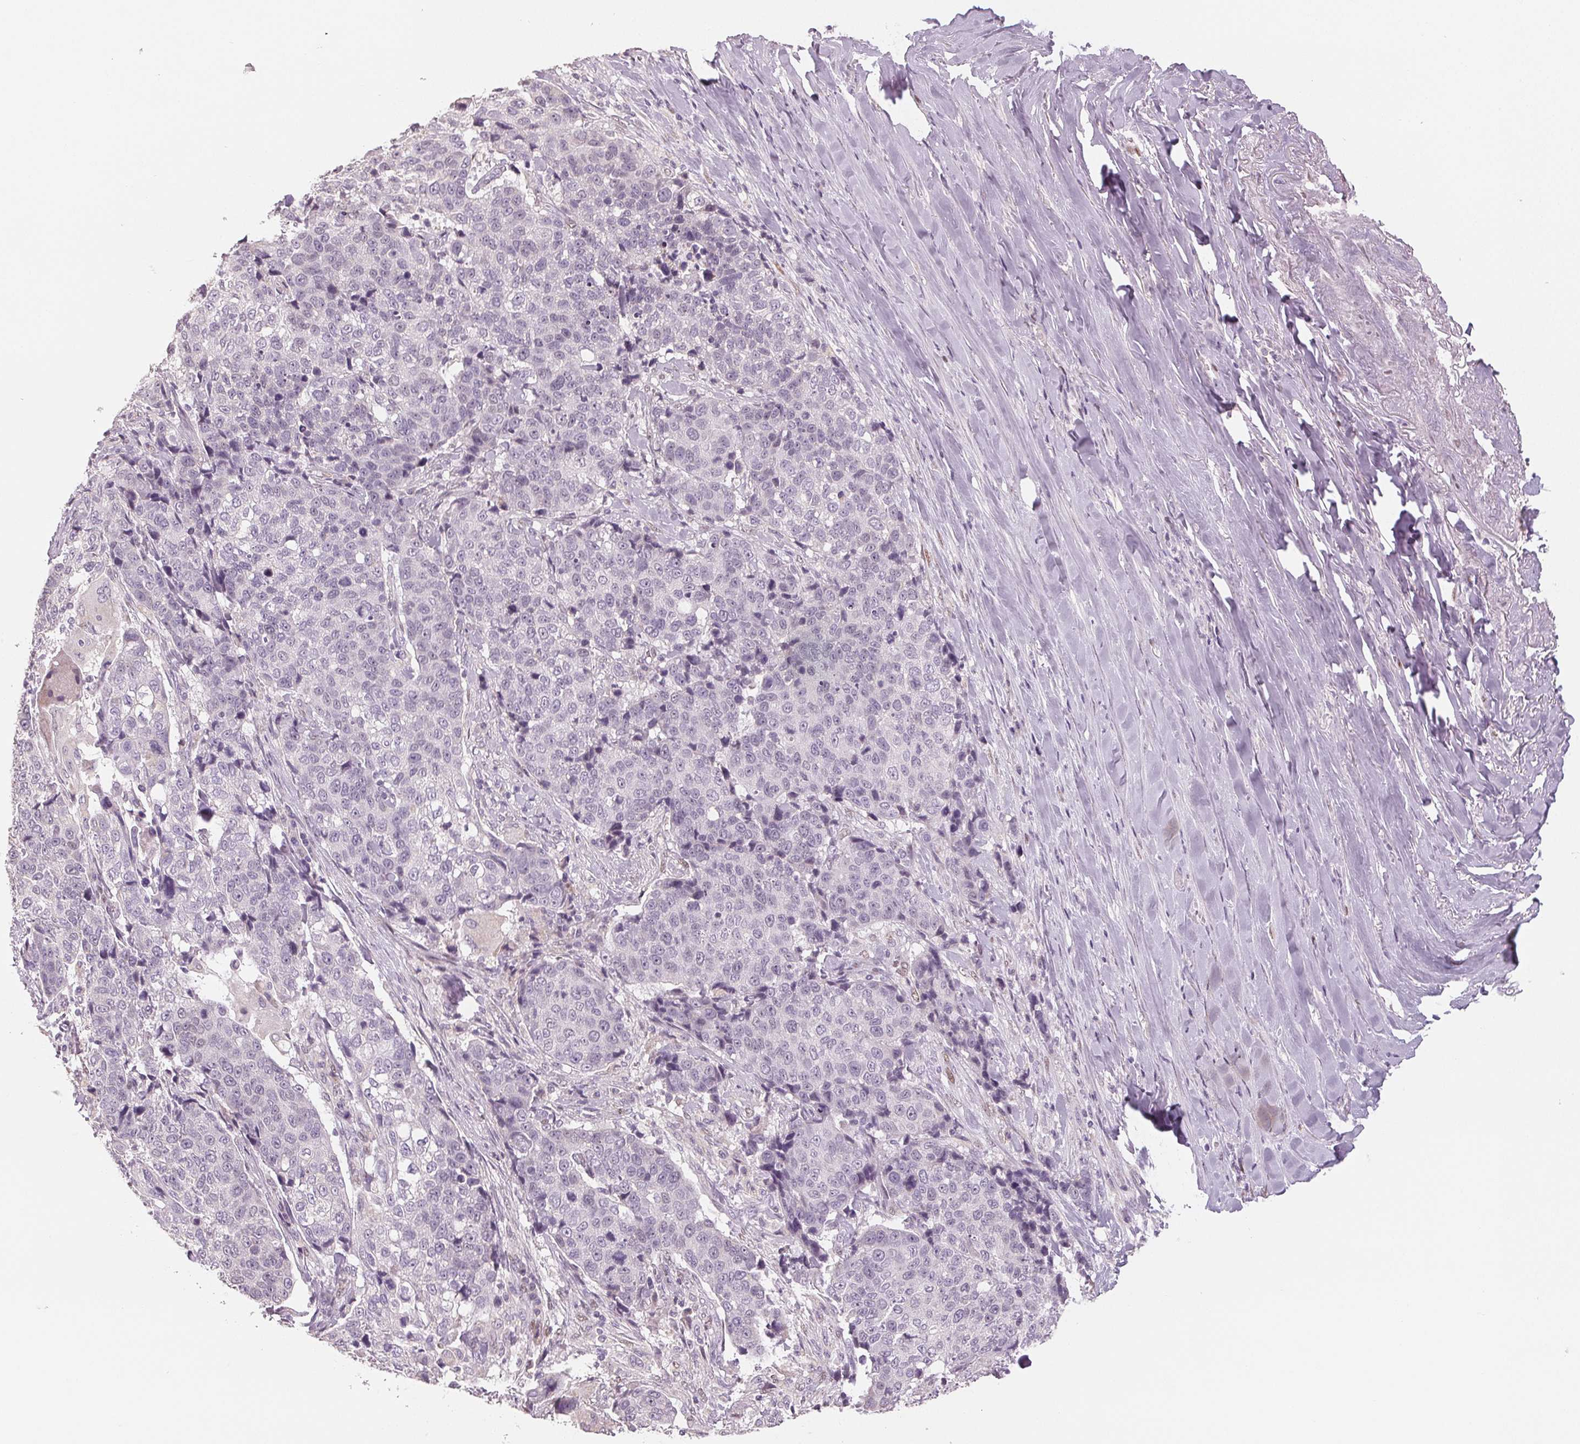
{"staining": {"intensity": "negative", "quantity": "none", "location": "none"}, "tissue": "lung cancer", "cell_type": "Tumor cells", "image_type": "cancer", "snomed": [{"axis": "morphology", "description": "Squamous cell carcinoma, NOS"}, {"axis": "topography", "description": "Lymph node"}, {"axis": "topography", "description": "Lung"}], "caption": "Tumor cells are negative for protein expression in human squamous cell carcinoma (lung).", "gene": "SMARCD3", "patient": {"sex": "male", "age": 61}}